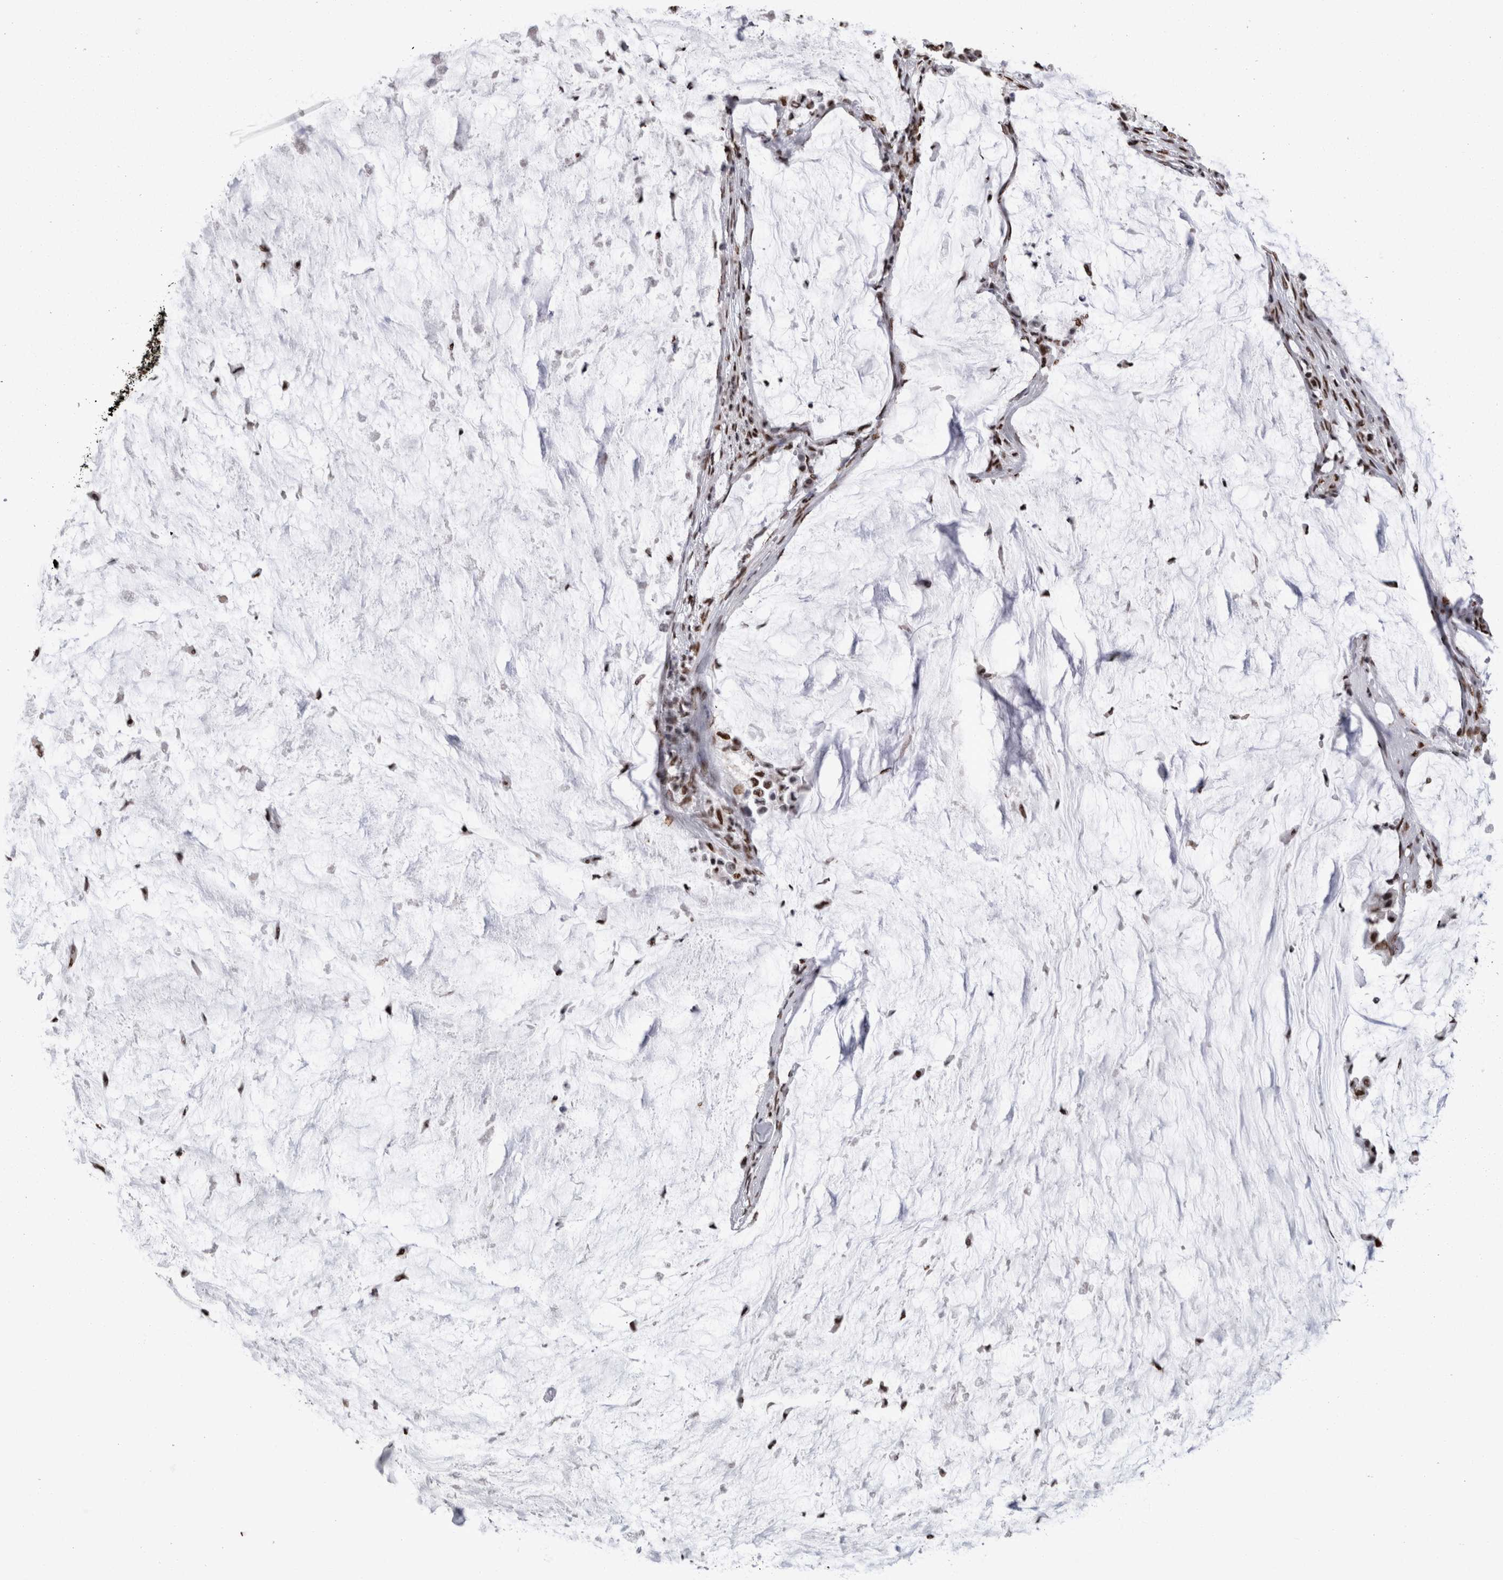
{"staining": {"intensity": "moderate", "quantity": ">75%", "location": "nuclear"}, "tissue": "pancreatic cancer", "cell_type": "Tumor cells", "image_type": "cancer", "snomed": [{"axis": "morphology", "description": "Adenocarcinoma, NOS"}, {"axis": "topography", "description": "Pancreas"}], "caption": "Immunohistochemistry (IHC) staining of pancreatic cancer, which displays medium levels of moderate nuclear positivity in about >75% of tumor cells indicating moderate nuclear protein staining. The staining was performed using DAB (3,3'-diaminobenzidine) (brown) for protein detection and nuclei were counterstained in hematoxylin (blue).", "gene": "HNRNPM", "patient": {"sex": "male", "age": 41}}